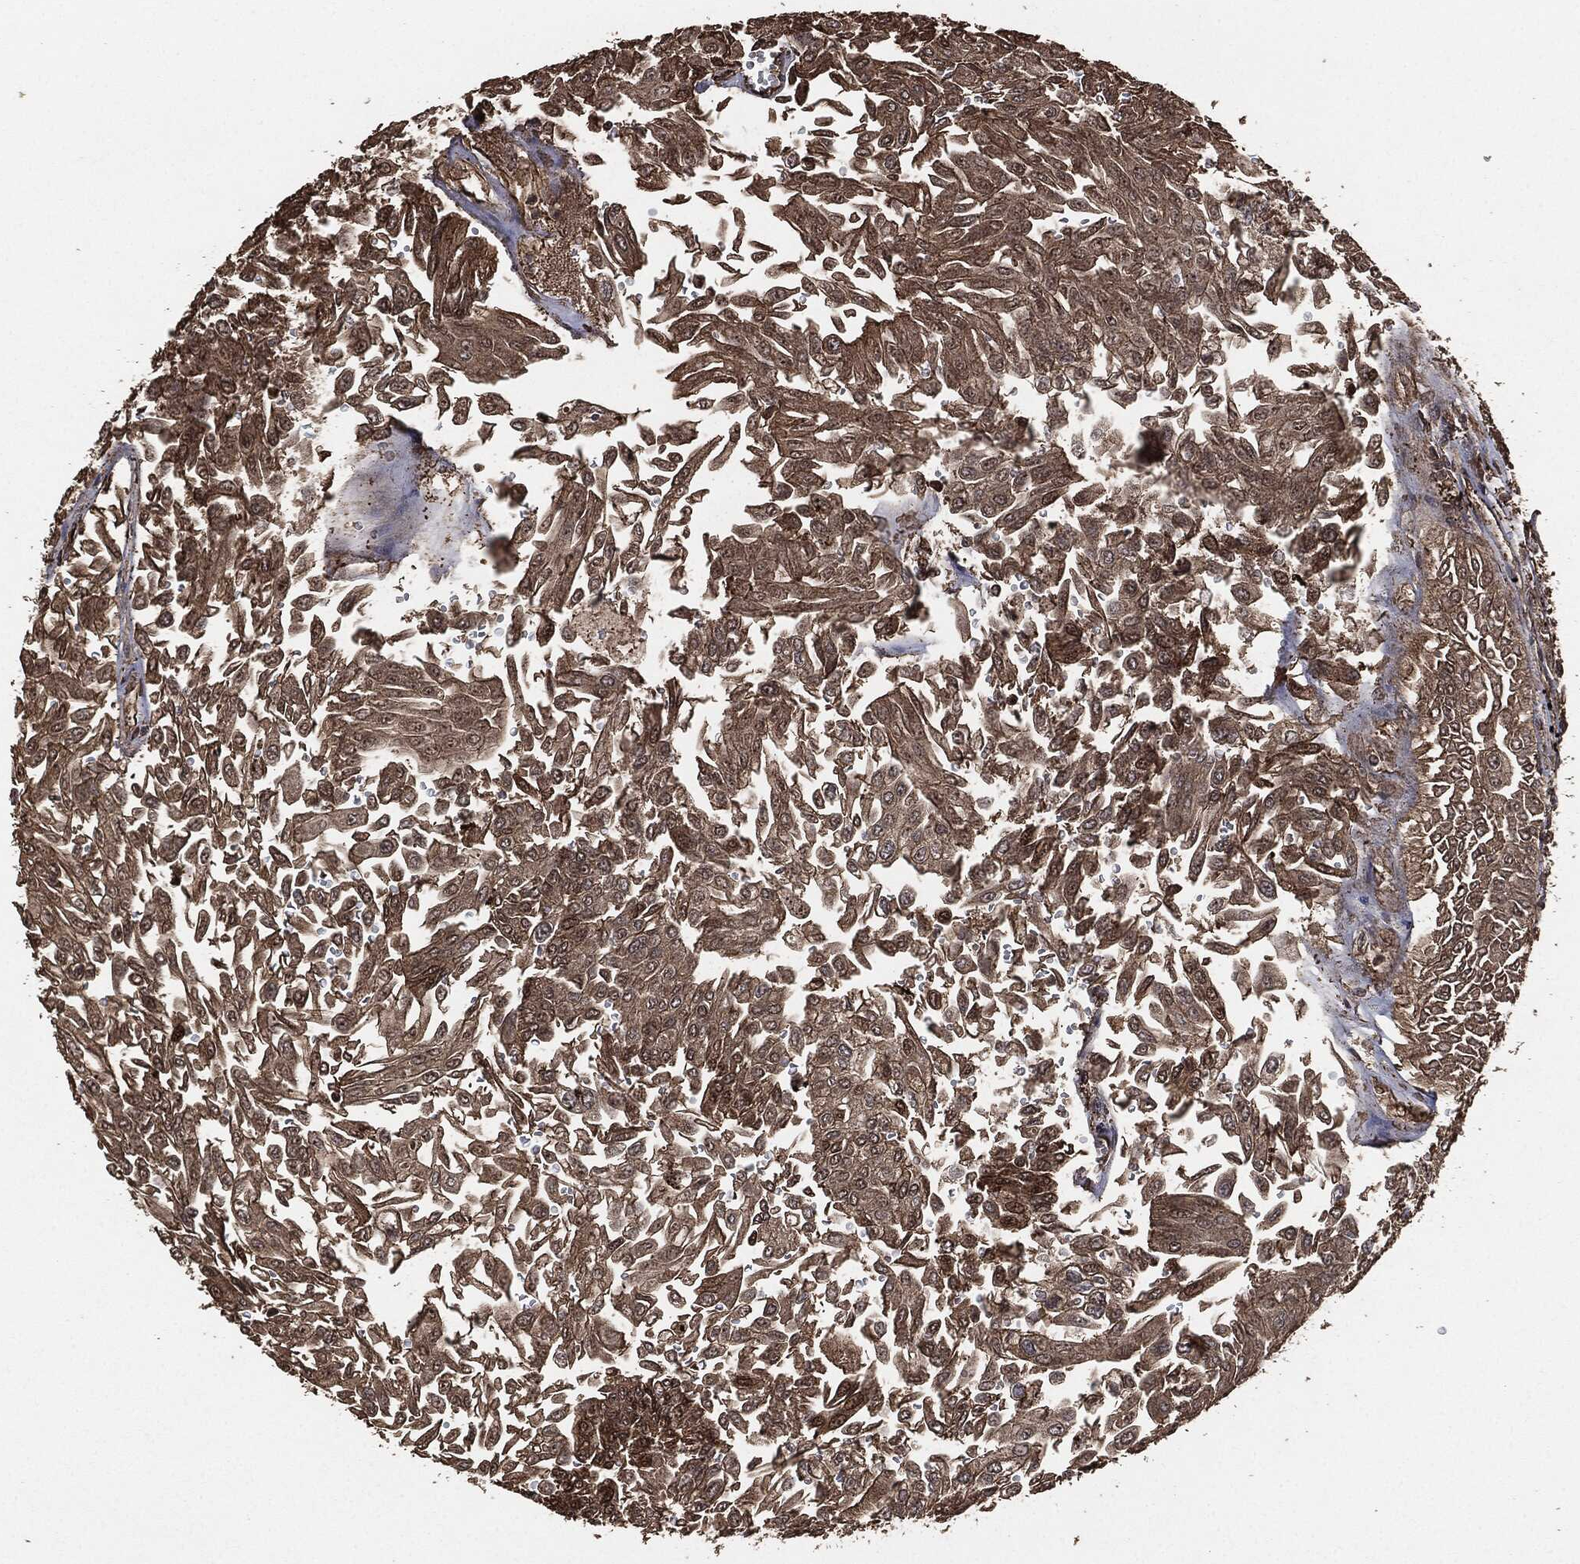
{"staining": {"intensity": "moderate", "quantity": "25%-75%", "location": "cytoplasmic/membranous"}, "tissue": "urothelial cancer", "cell_type": "Tumor cells", "image_type": "cancer", "snomed": [{"axis": "morphology", "description": "Urothelial carcinoma, Low grade"}, {"axis": "topography", "description": "Urinary bladder"}], "caption": "This is an image of immunohistochemistry staining of urothelial carcinoma (low-grade), which shows moderate positivity in the cytoplasmic/membranous of tumor cells.", "gene": "EGFR", "patient": {"sex": "male", "age": 67}}